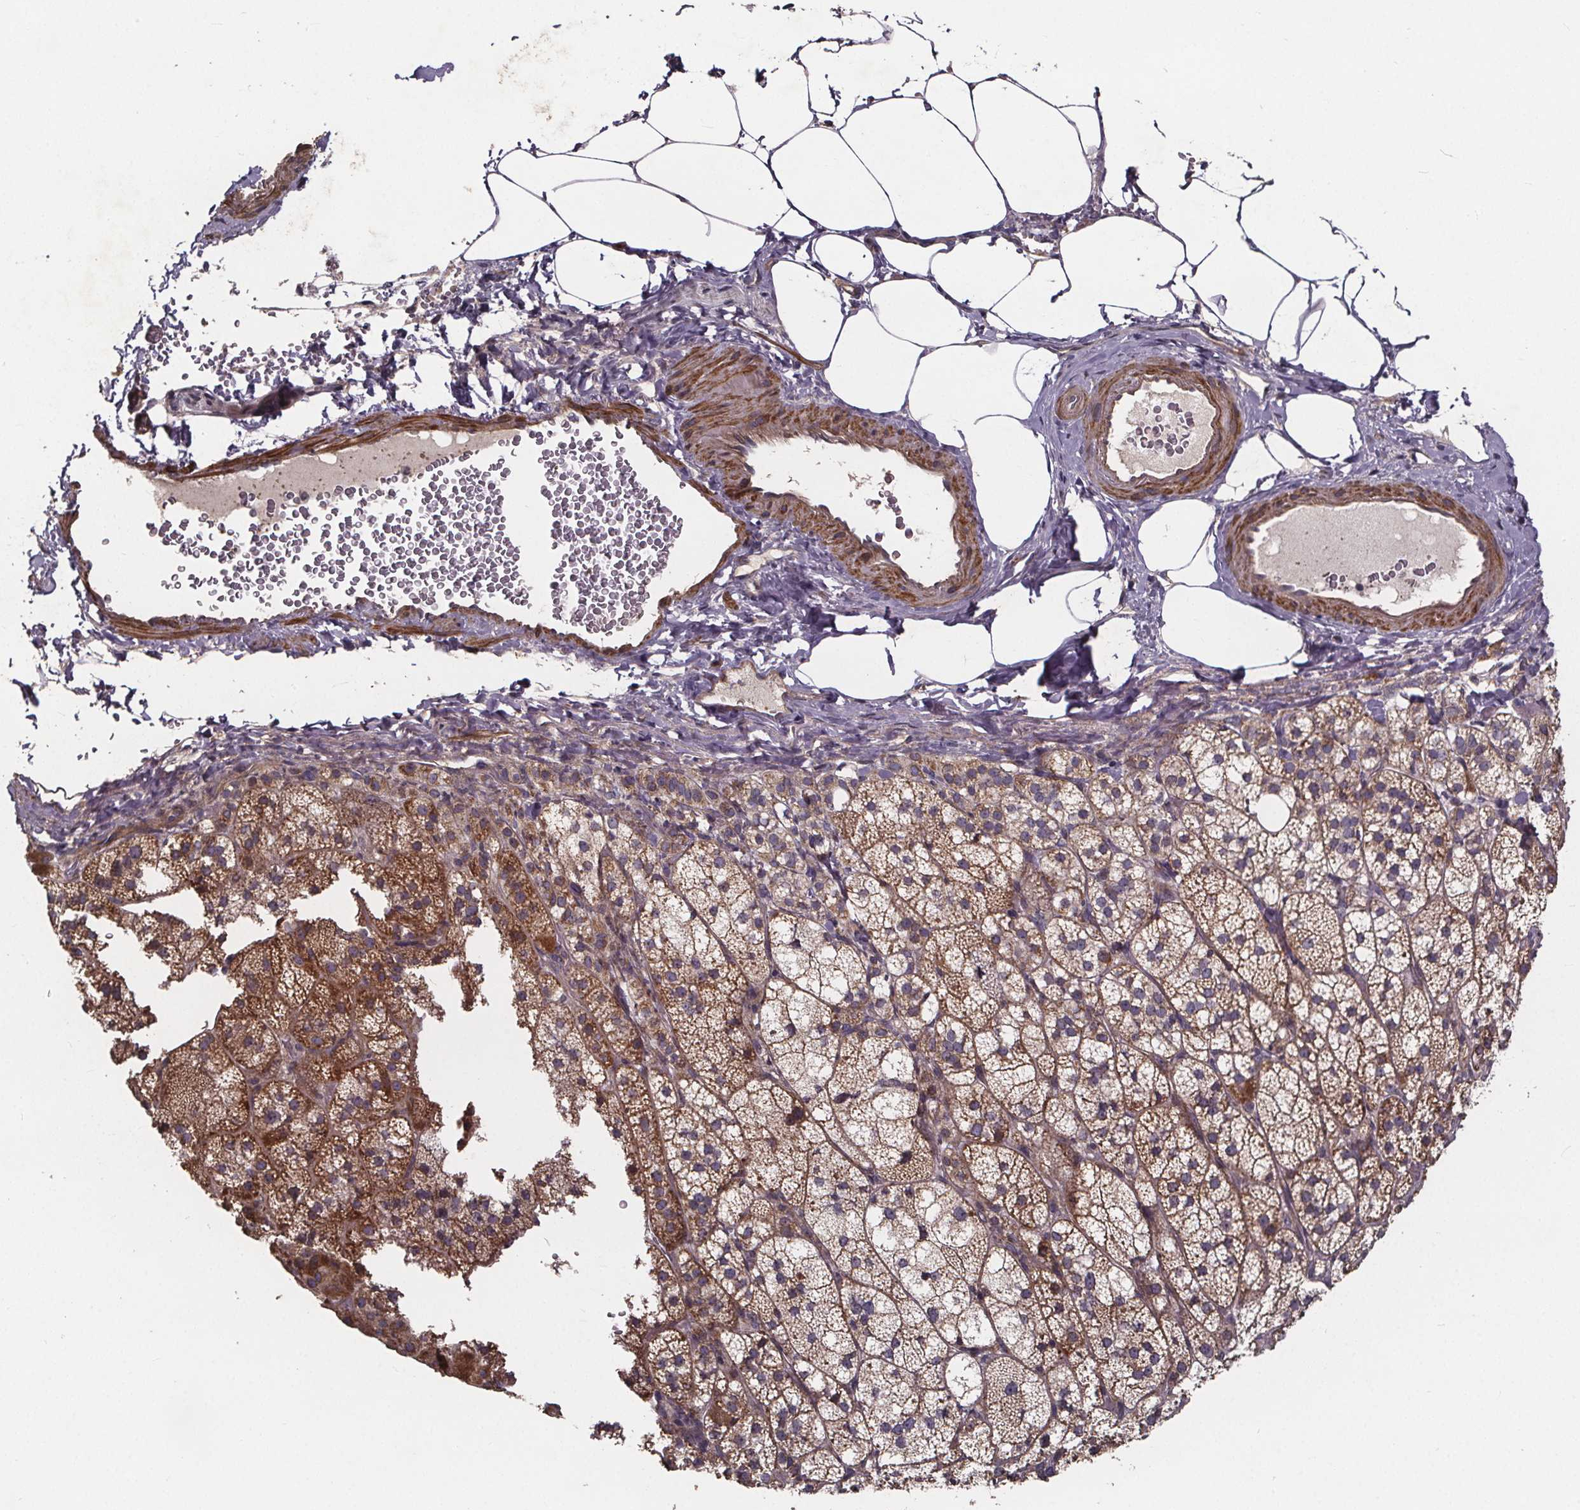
{"staining": {"intensity": "moderate", "quantity": ">75%", "location": "cytoplasmic/membranous"}, "tissue": "adrenal gland", "cell_type": "Glandular cells", "image_type": "normal", "snomed": [{"axis": "morphology", "description": "Normal tissue, NOS"}, {"axis": "topography", "description": "Adrenal gland"}], "caption": "Immunohistochemical staining of unremarkable adrenal gland reveals moderate cytoplasmic/membranous protein positivity in about >75% of glandular cells.", "gene": "YME1L1", "patient": {"sex": "female", "age": 60}}